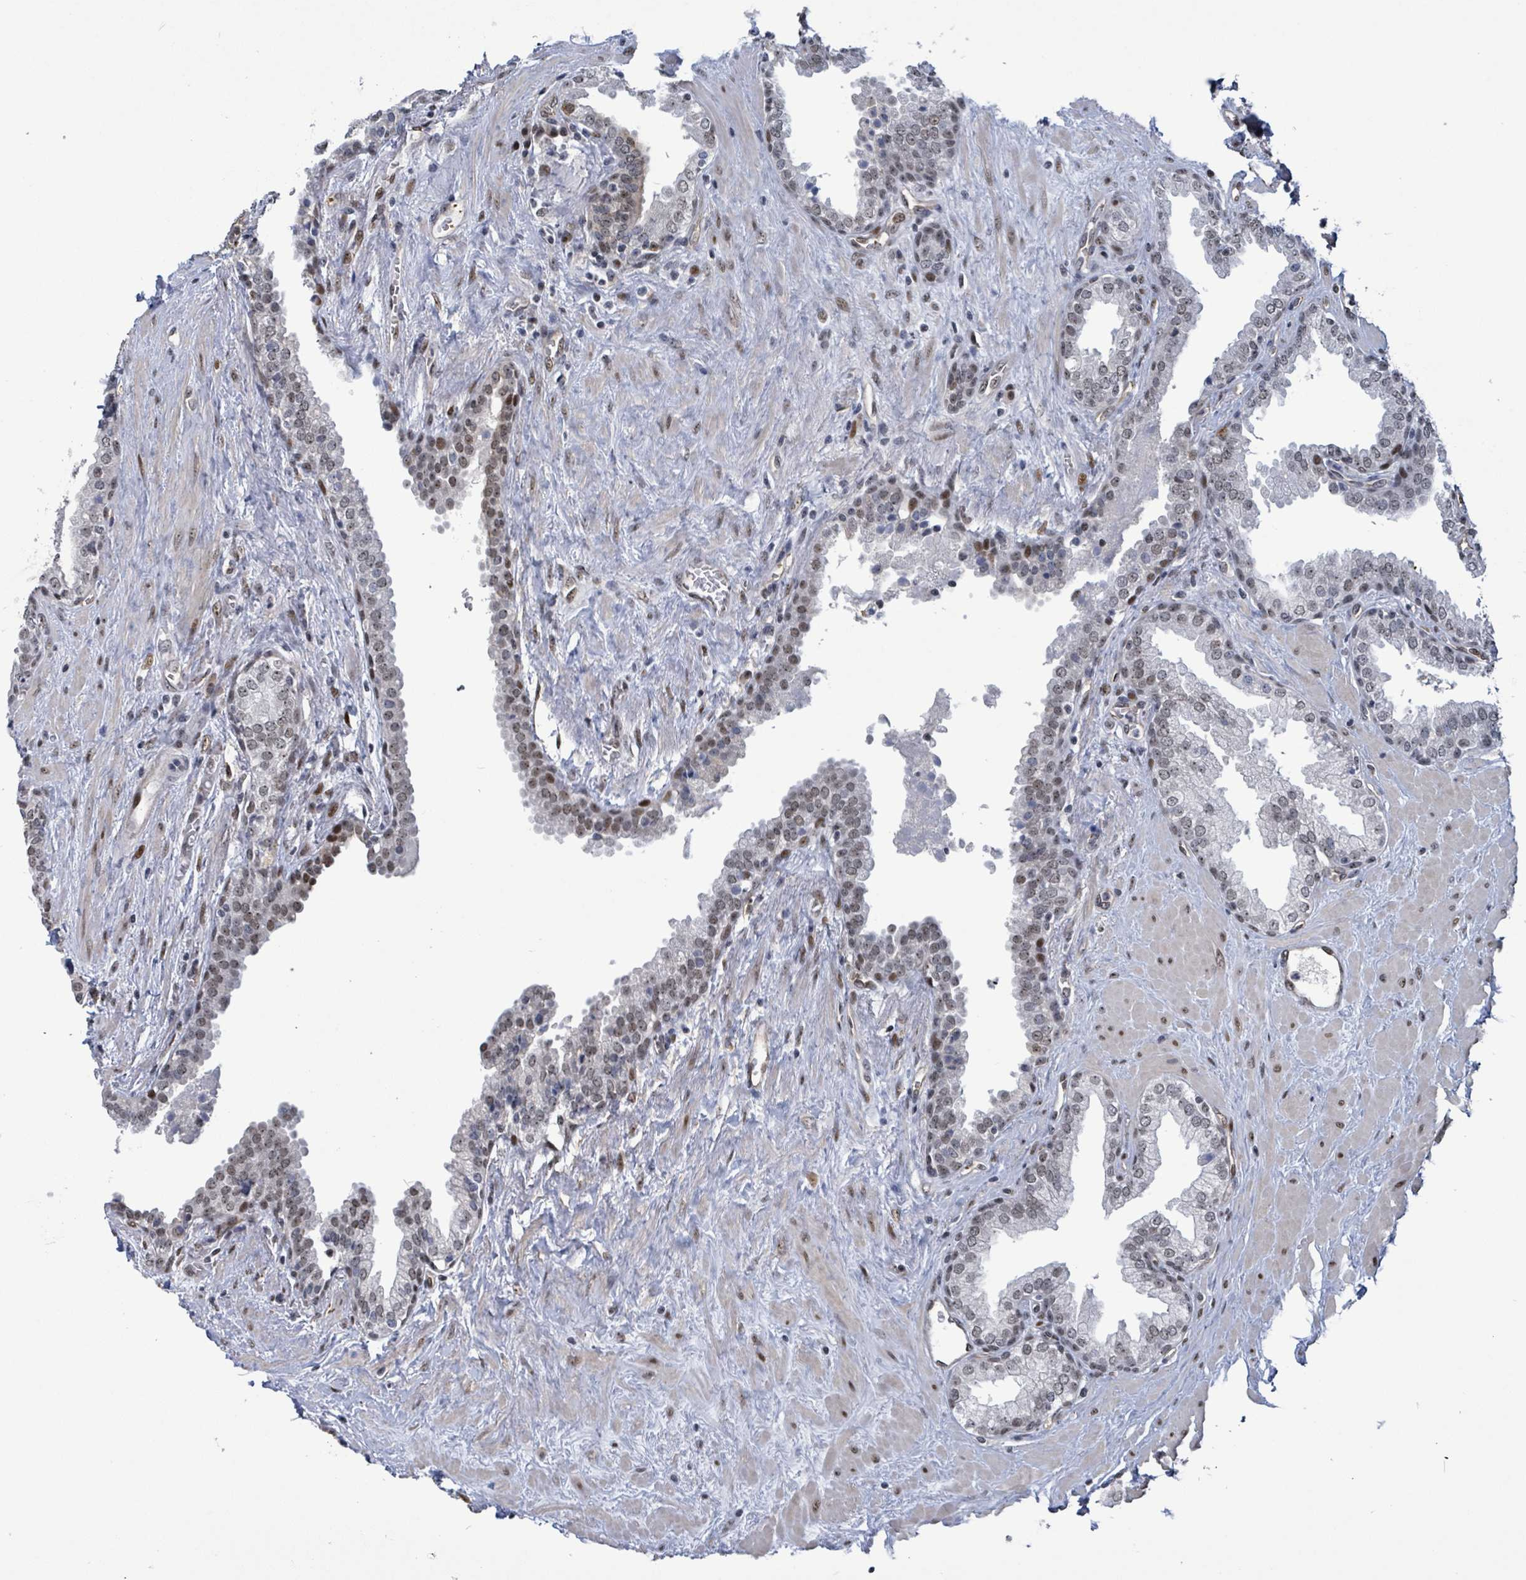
{"staining": {"intensity": "moderate", "quantity": "25%-75%", "location": "nuclear"}, "tissue": "prostate", "cell_type": "Glandular cells", "image_type": "normal", "snomed": [{"axis": "morphology", "description": "Normal tissue, NOS"}, {"axis": "topography", "description": "Prostate"}], "caption": "Prostate stained with immunohistochemistry (IHC) exhibits moderate nuclear positivity in about 25%-75% of glandular cells.", "gene": "RRN3", "patient": {"sex": "male", "age": 51}}